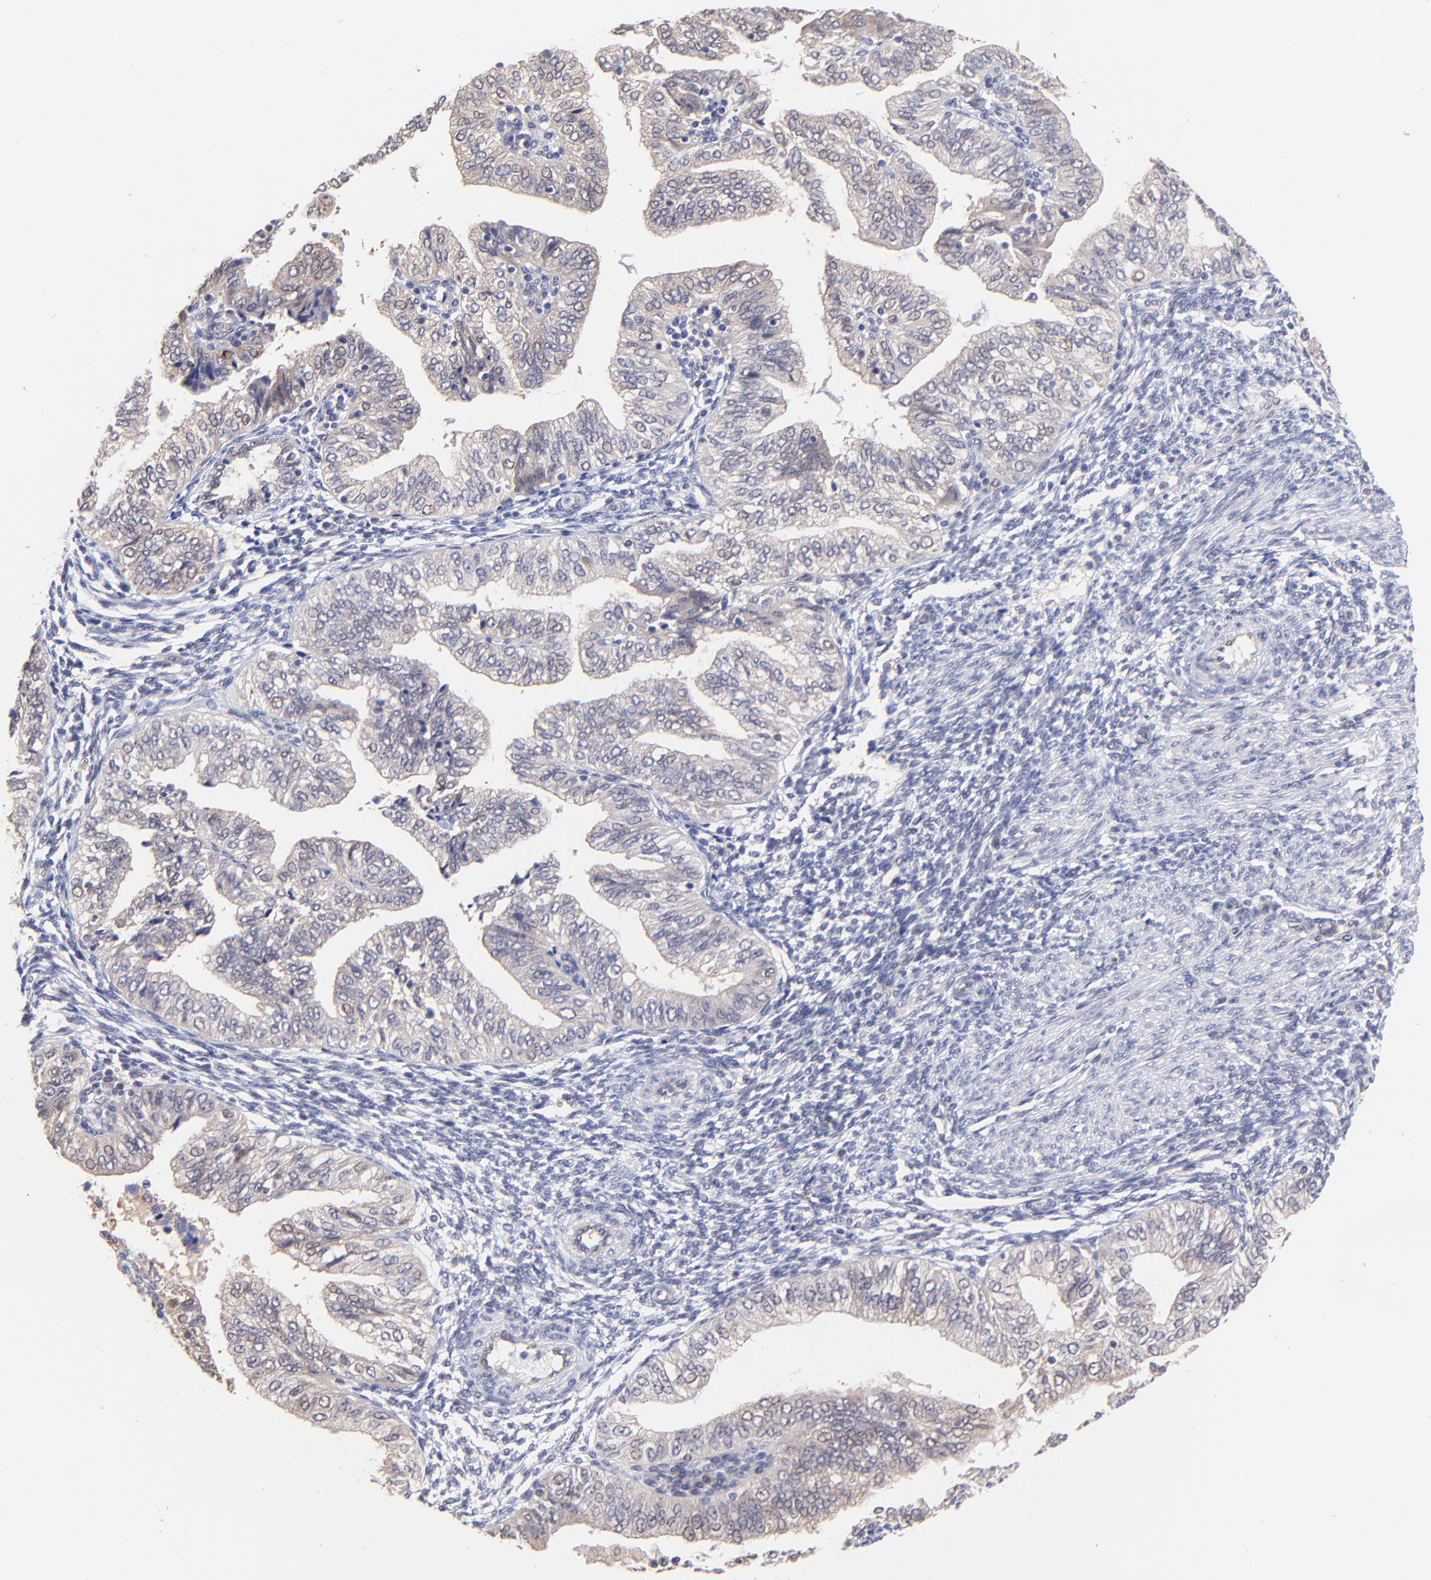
{"staining": {"intensity": "negative", "quantity": "none", "location": "none"}, "tissue": "endometrial cancer", "cell_type": "Tumor cells", "image_type": "cancer", "snomed": [{"axis": "morphology", "description": "Adenocarcinoma, NOS"}, {"axis": "topography", "description": "Endometrium"}], "caption": "The immunohistochemistry (IHC) photomicrograph has no significant positivity in tumor cells of endometrial adenocarcinoma tissue. The staining is performed using DAB brown chromogen with nuclei counter-stained in using hematoxylin.", "gene": "ZNF747", "patient": {"sex": "female", "age": 51}}